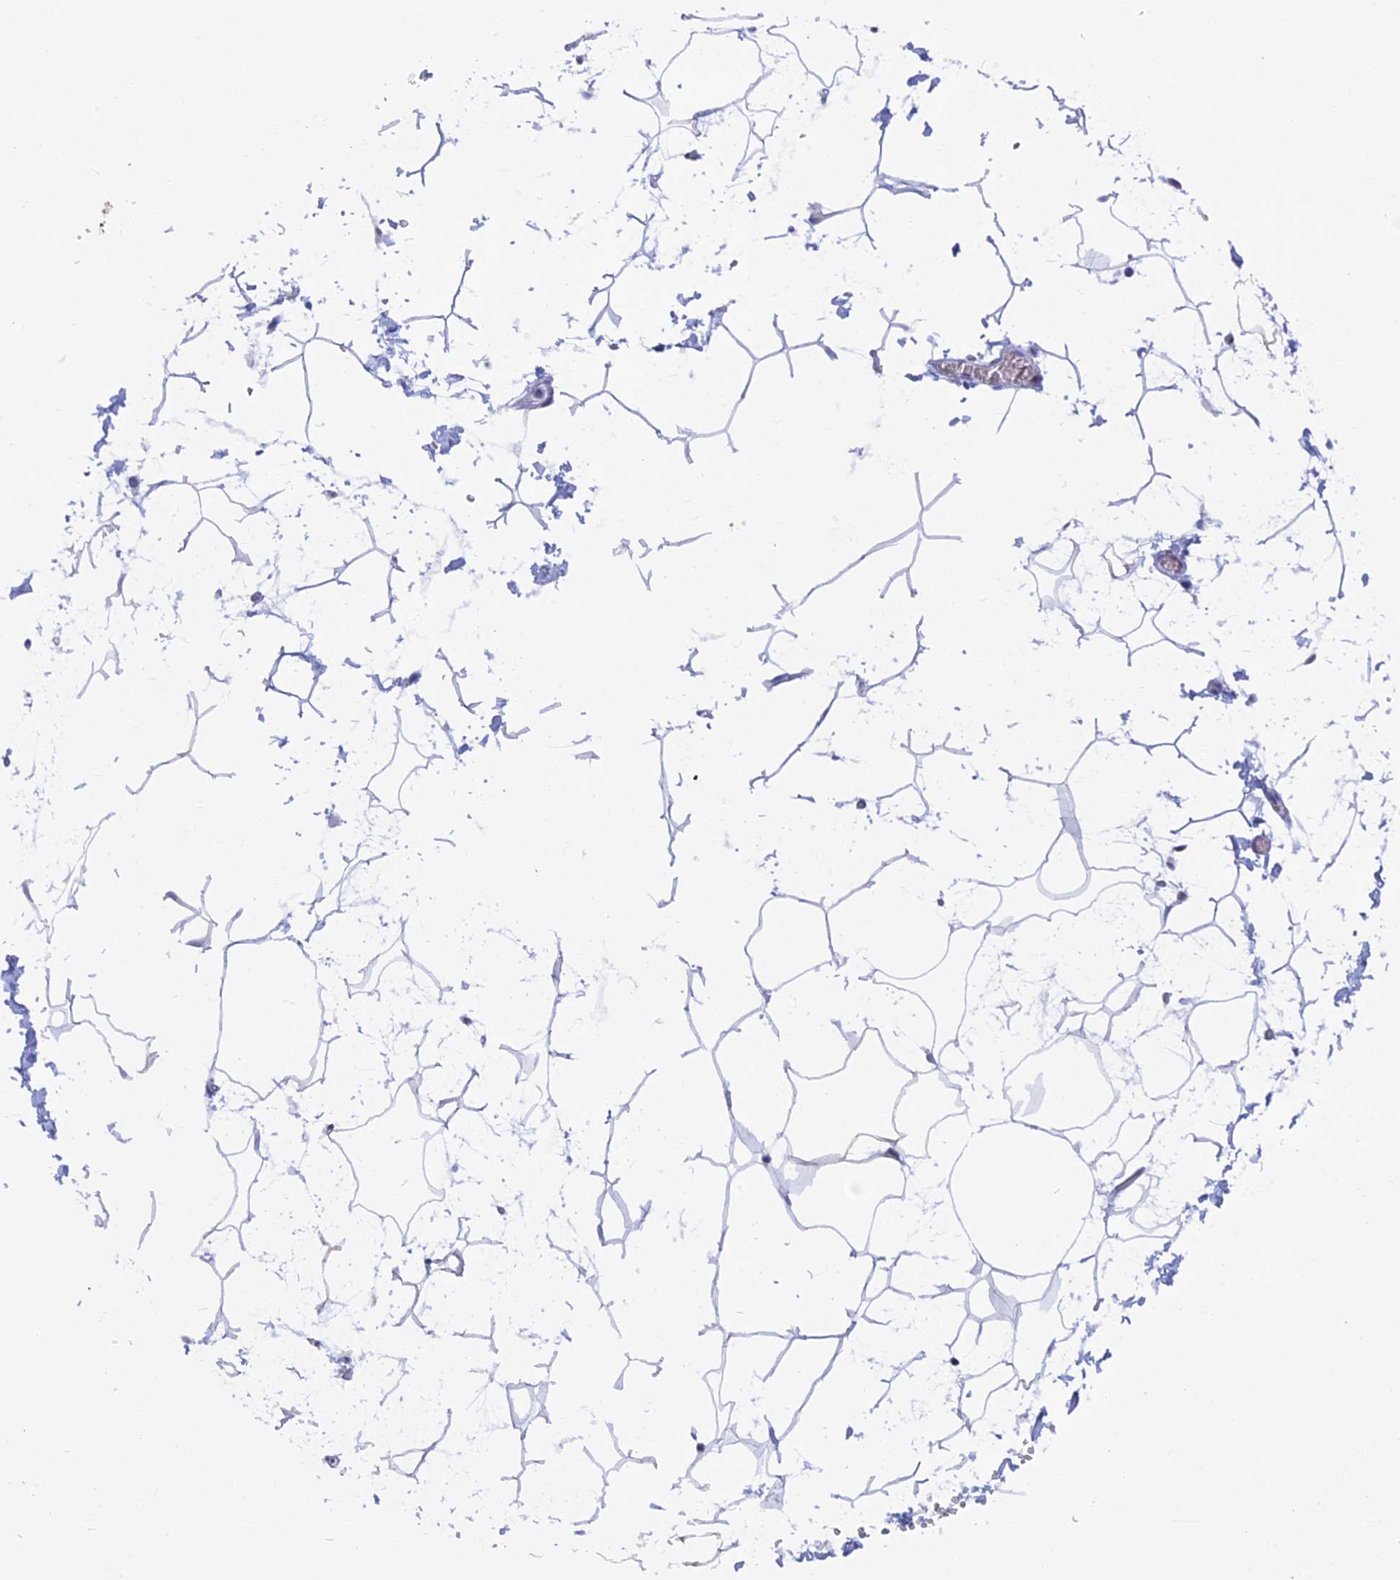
{"staining": {"intensity": "negative", "quantity": "none", "location": "none"}, "tissue": "adipose tissue", "cell_type": "Adipocytes", "image_type": "normal", "snomed": [{"axis": "morphology", "description": "Normal tissue, NOS"}, {"axis": "topography", "description": "Gallbladder"}, {"axis": "topography", "description": "Peripheral nerve tissue"}], "caption": "IHC micrograph of unremarkable adipose tissue: adipose tissue stained with DAB reveals no significant protein staining in adipocytes.", "gene": "KCTD21", "patient": {"sex": "male", "age": 38}}